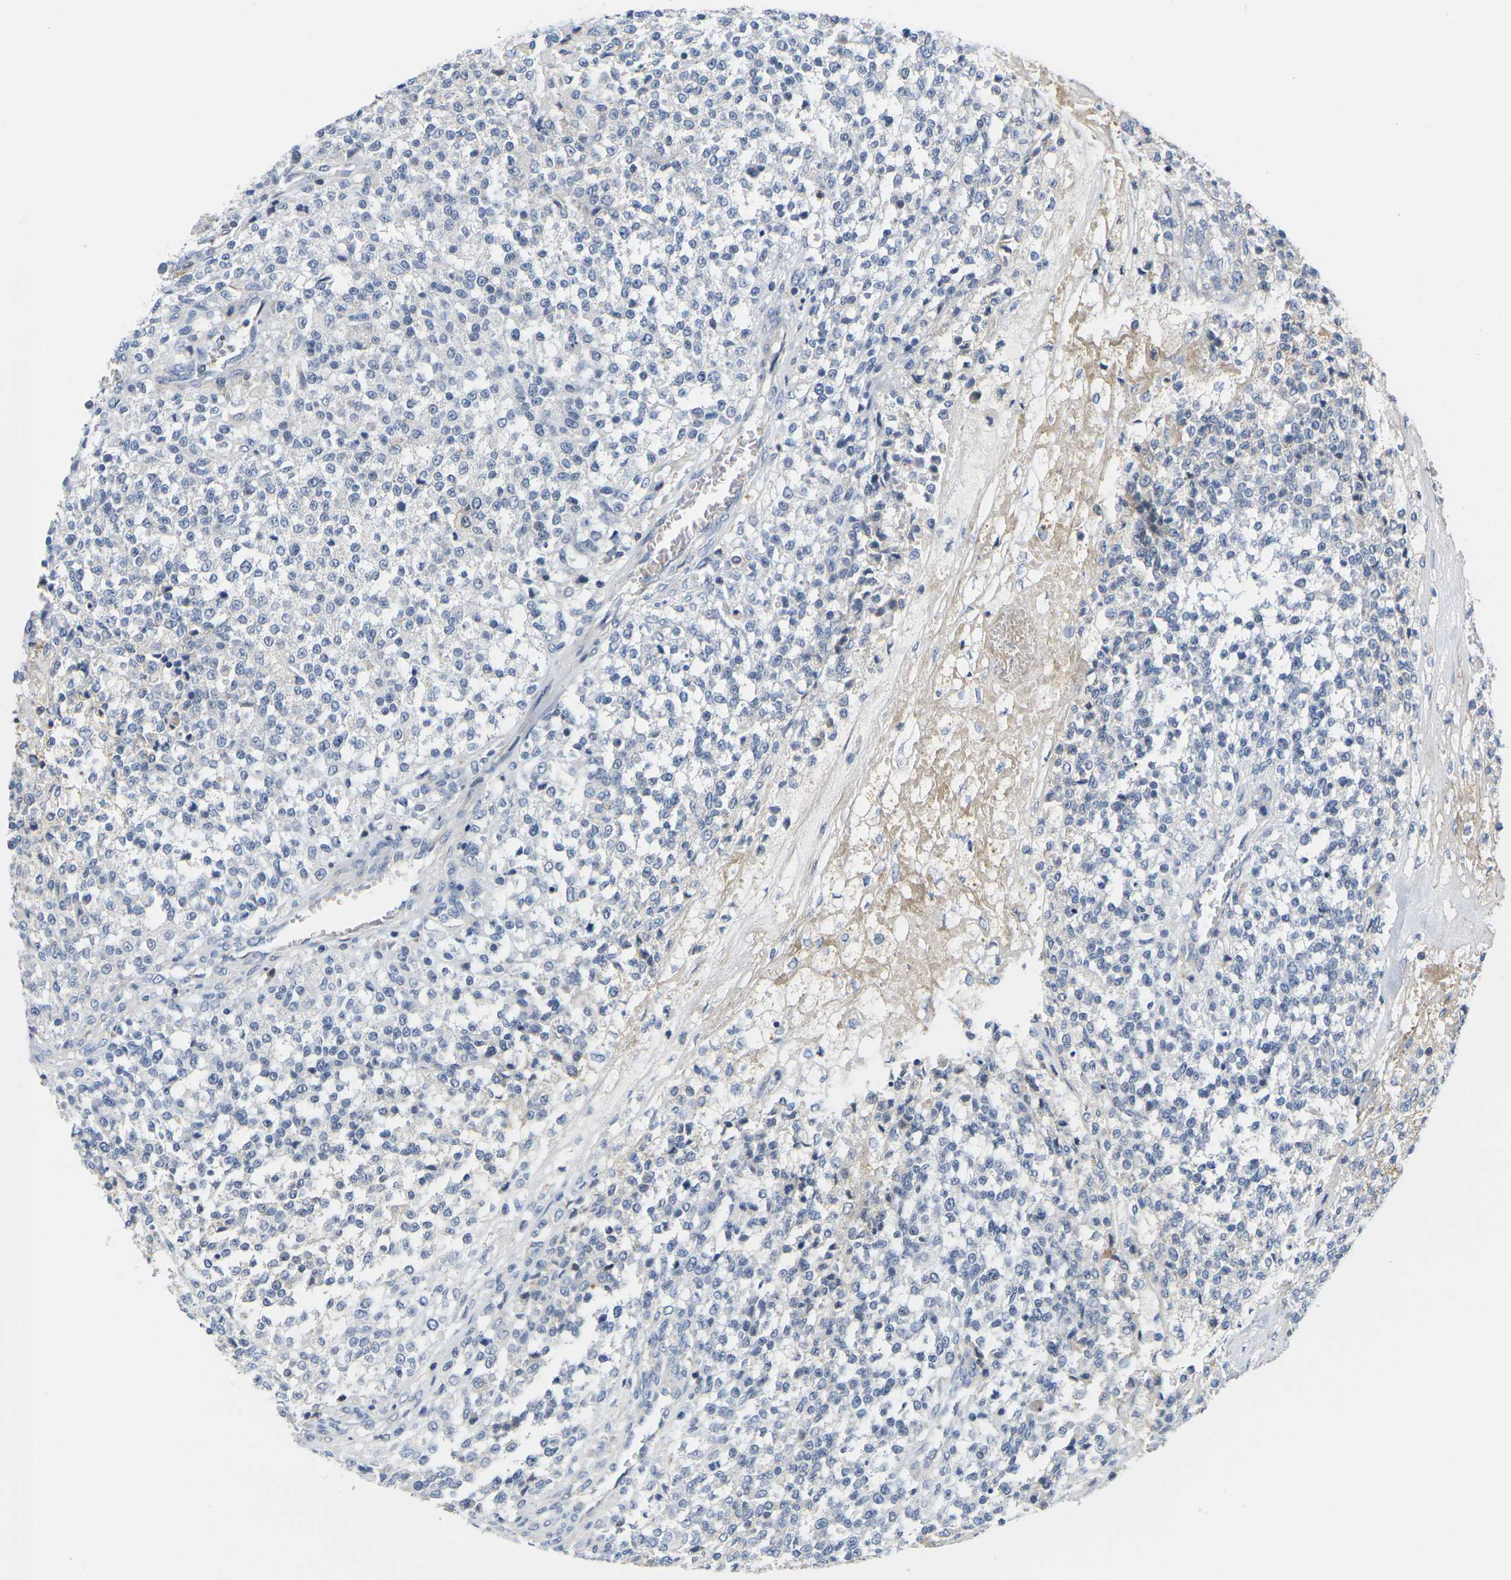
{"staining": {"intensity": "negative", "quantity": "none", "location": "none"}, "tissue": "testis cancer", "cell_type": "Tumor cells", "image_type": "cancer", "snomed": [{"axis": "morphology", "description": "Seminoma, NOS"}, {"axis": "topography", "description": "Testis"}], "caption": "A photomicrograph of human testis seminoma is negative for staining in tumor cells.", "gene": "OTOF", "patient": {"sex": "male", "age": 59}}